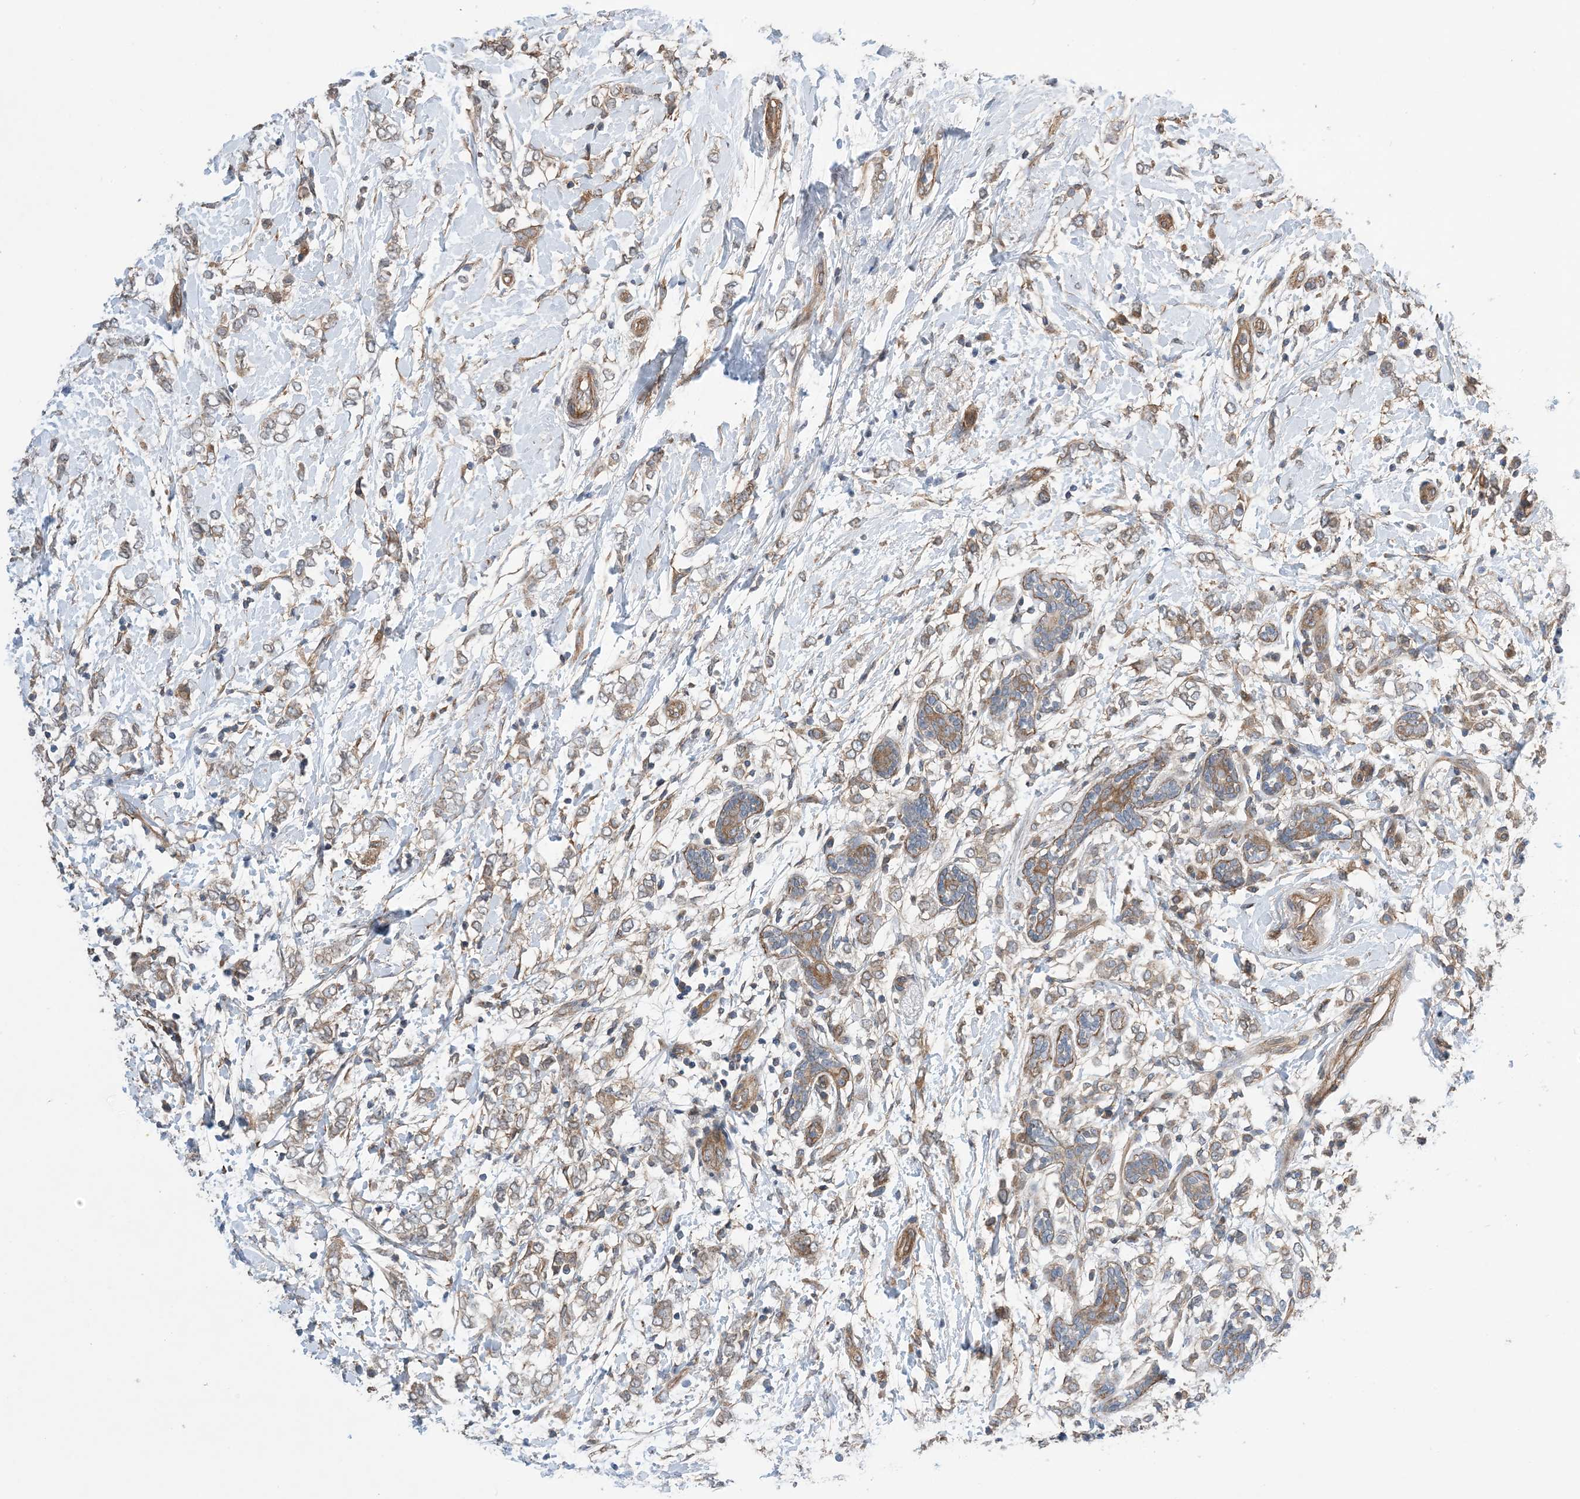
{"staining": {"intensity": "weak", "quantity": ">75%", "location": "cytoplasmic/membranous"}, "tissue": "breast cancer", "cell_type": "Tumor cells", "image_type": "cancer", "snomed": [{"axis": "morphology", "description": "Normal tissue, NOS"}, {"axis": "morphology", "description": "Lobular carcinoma"}, {"axis": "topography", "description": "Breast"}], "caption": "The image displays a brown stain indicating the presence of a protein in the cytoplasmic/membranous of tumor cells in breast cancer (lobular carcinoma).", "gene": "EHBP1", "patient": {"sex": "female", "age": 47}}